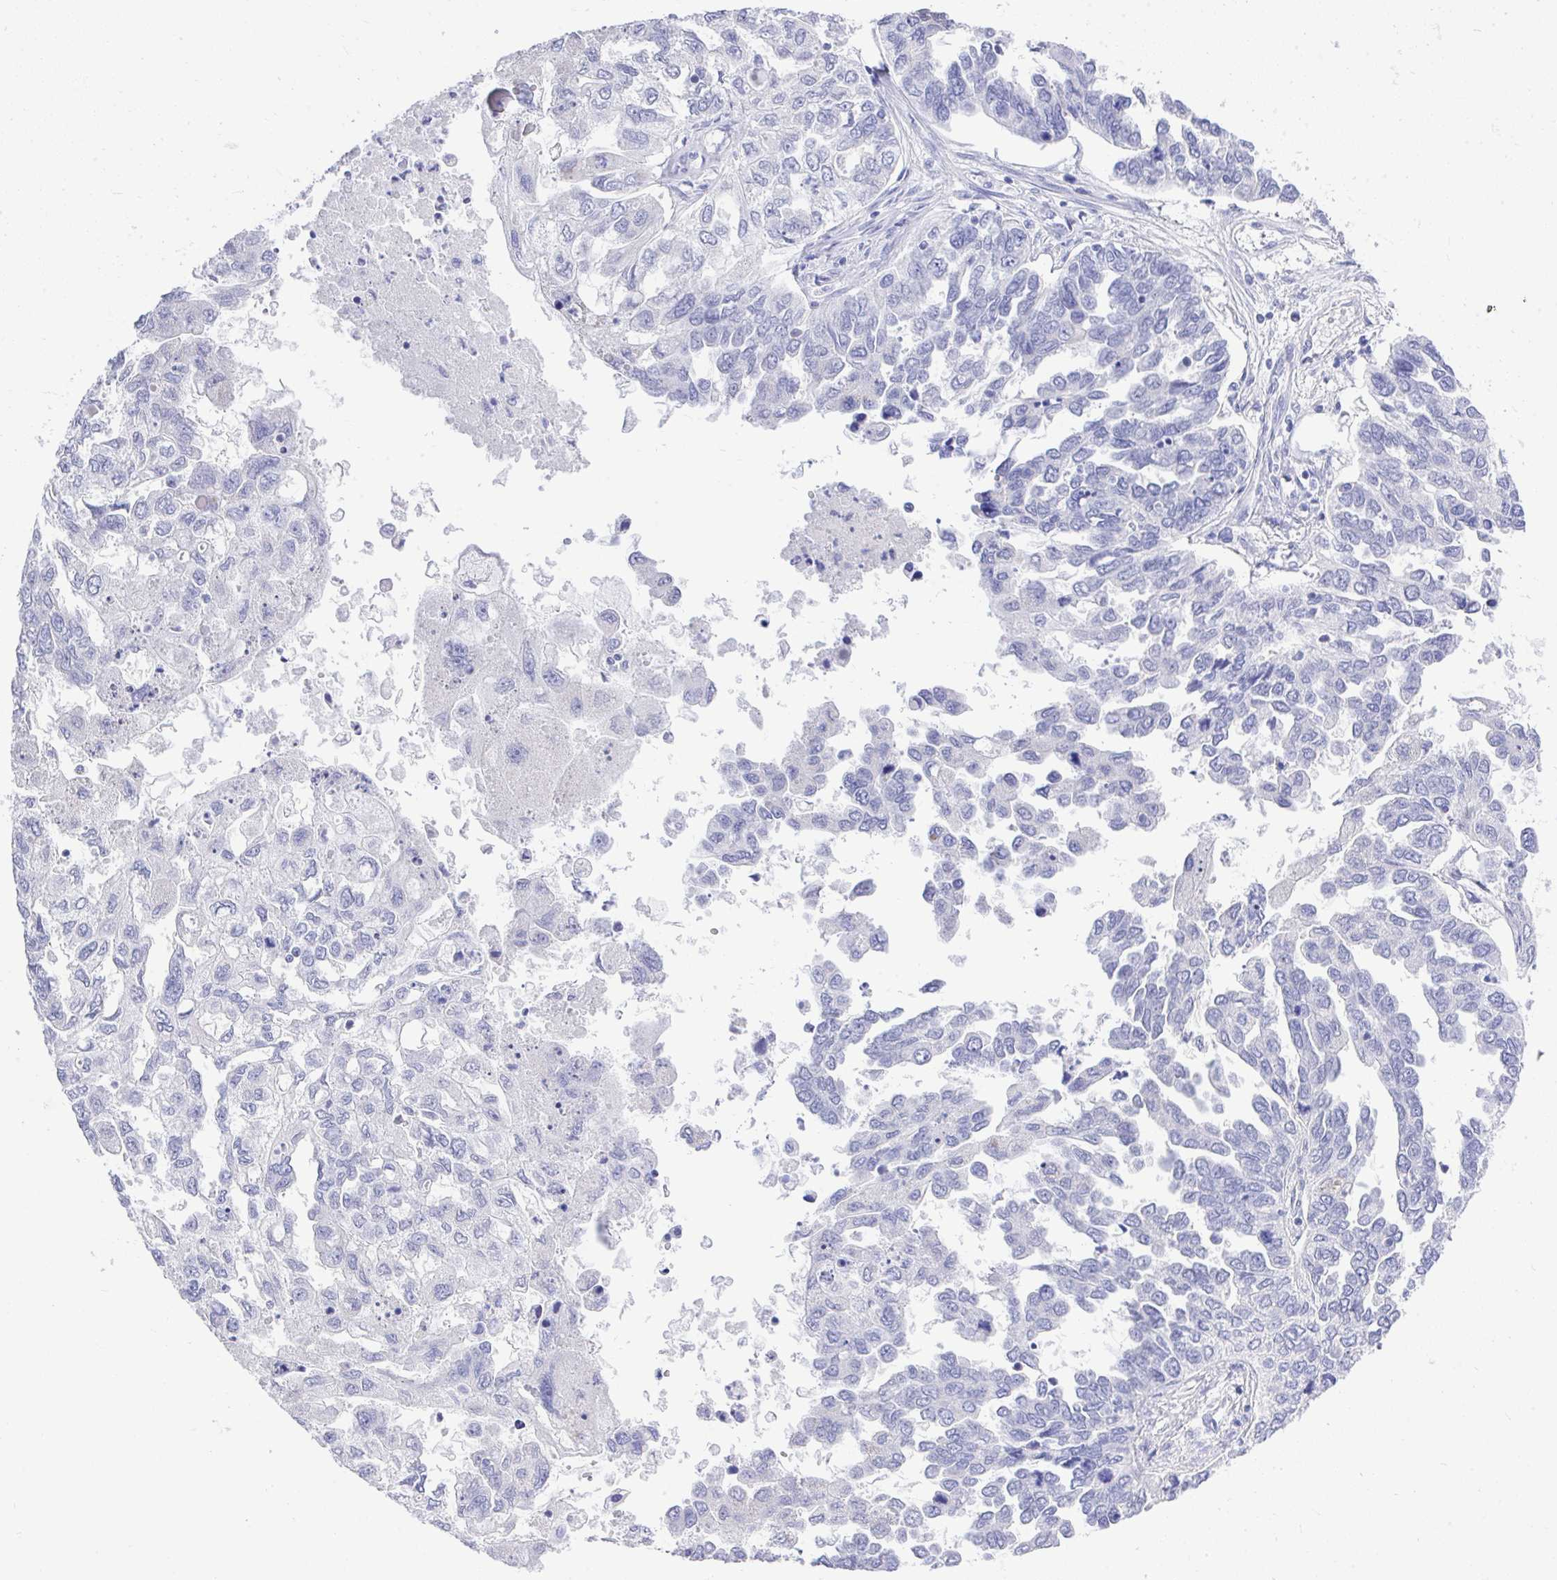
{"staining": {"intensity": "negative", "quantity": "none", "location": "none"}, "tissue": "ovarian cancer", "cell_type": "Tumor cells", "image_type": "cancer", "snomed": [{"axis": "morphology", "description": "Cystadenocarcinoma, serous, NOS"}, {"axis": "topography", "description": "Ovary"}], "caption": "Human serous cystadenocarcinoma (ovarian) stained for a protein using IHC reveals no positivity in tumor cells.", "gene": "MS4A12", "patient": {"sex": "female", "age": 53}}